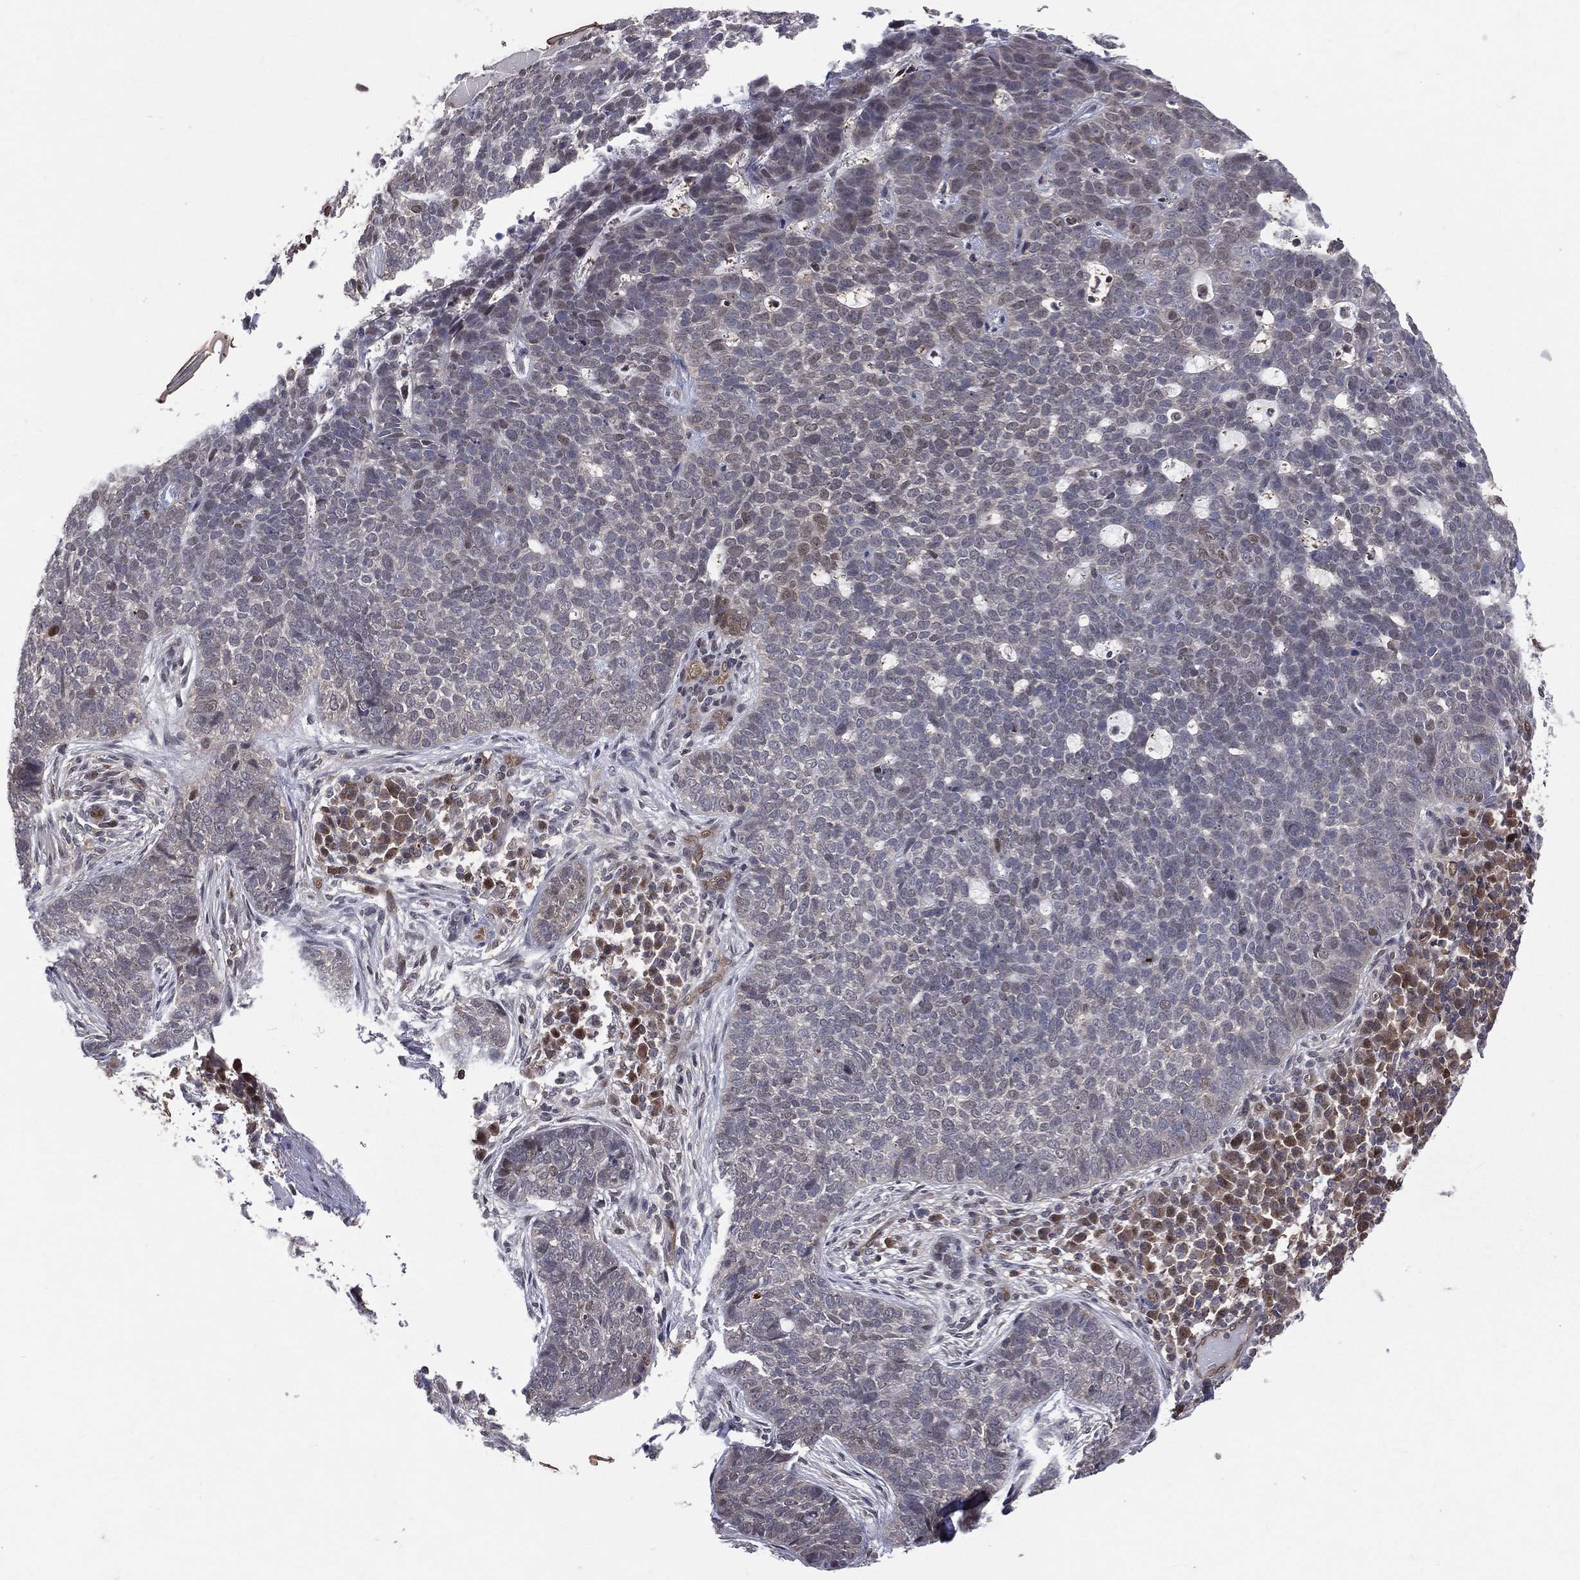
{"staining": {"intensity": "negative", "quantity": "none", "location": "none"}, "tissue": "skin cancer", "cell_type": "Tumor cells", "image_type": "cancer", "snomed": [{"axis": "morphology", "description": "Basal cell carcinoma"}, {"axis": "topography", "description": "Skin"}], "caption": "This is an IHC micrograph of skin basal cell carcinoma. There is no positivity in tumor cells.", "gene": "GMPR2", "patient": {"sex": "female", "age": 69}}